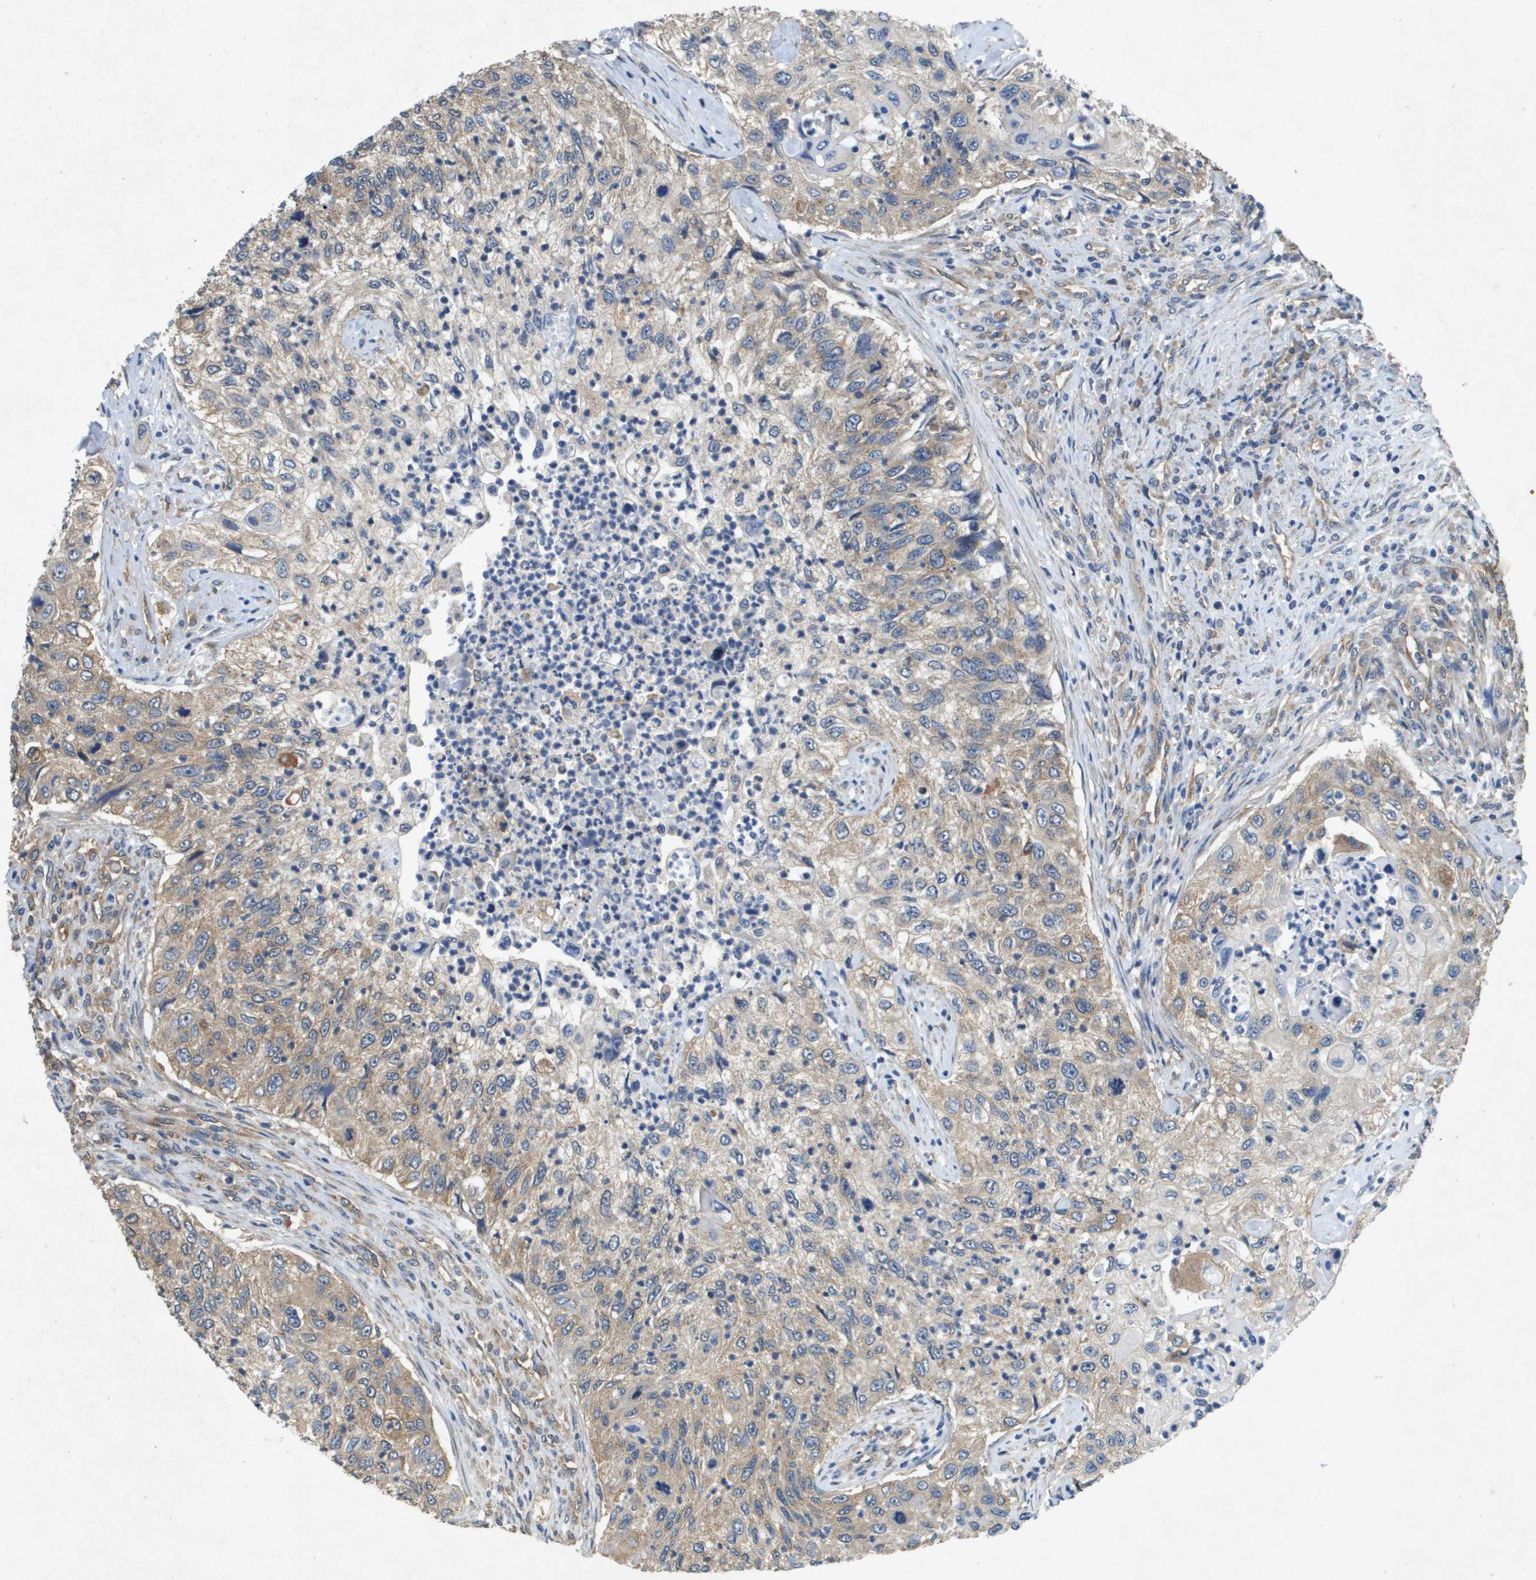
{"staining": {"intensity": "weak", "quantity": "25%-75%", "location": "cytoplasmic/membranous"}, "tissue": "urothelial cancer", "cell_type": "Tumor cells", "image_type": "cancer", "snomed": [{"axis": "morphology", "description": "Urothelial carcinoma, High grade"}, {"axis": "topography", "description": "Urinary bladder"}], "caption": "The micrograph shows immunohistochemical staining of high-grade urothelial carcinoma. There is weak cytoplasmic/membranous expression is seen in about 25%-75% of tumor cells.", "gene": "PTPRT", "patient": {"sex": "female", "age": 60}}